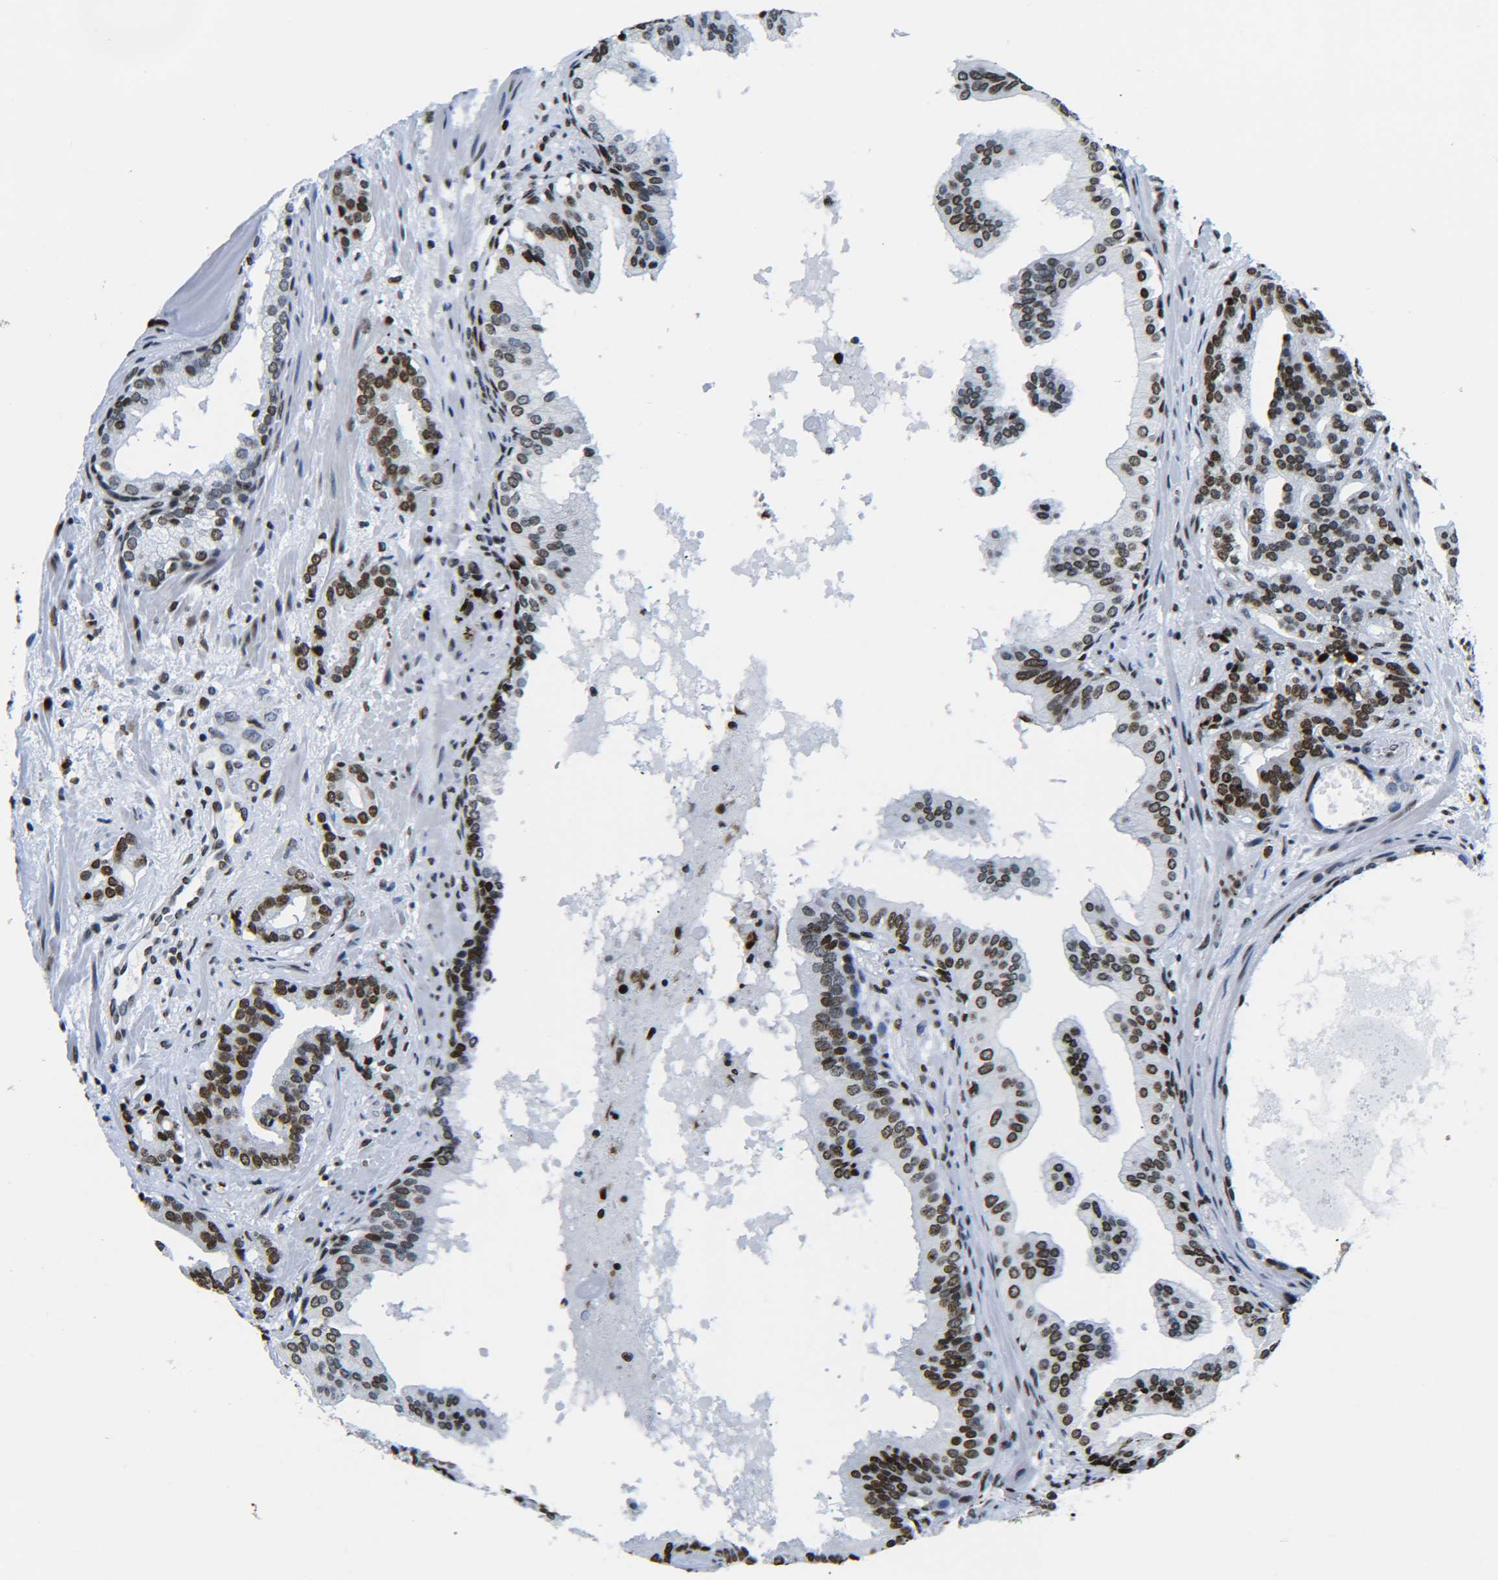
{"staining": {"intensity": "moderate", "quantity": ">75%", "location": "nuclear"}, "tissue": "prostate cancer", "cell_type": "Tumor cells", "image_type": "cancer", "snomed": [{"axis": "morphology", "description": "Adenocarcinoma, Low grade"}, {"axis": "topography", "description": "Prostate"}], "caption": "The image exhibits immunohistochemical staining of prostate cancer (adenocarcinoma (low-grade)). There is moderate nuclear expression is seen in about >75% of tumor cells.", "gene": "H2AX", "patient": {"sex": "male", "age": 63}}